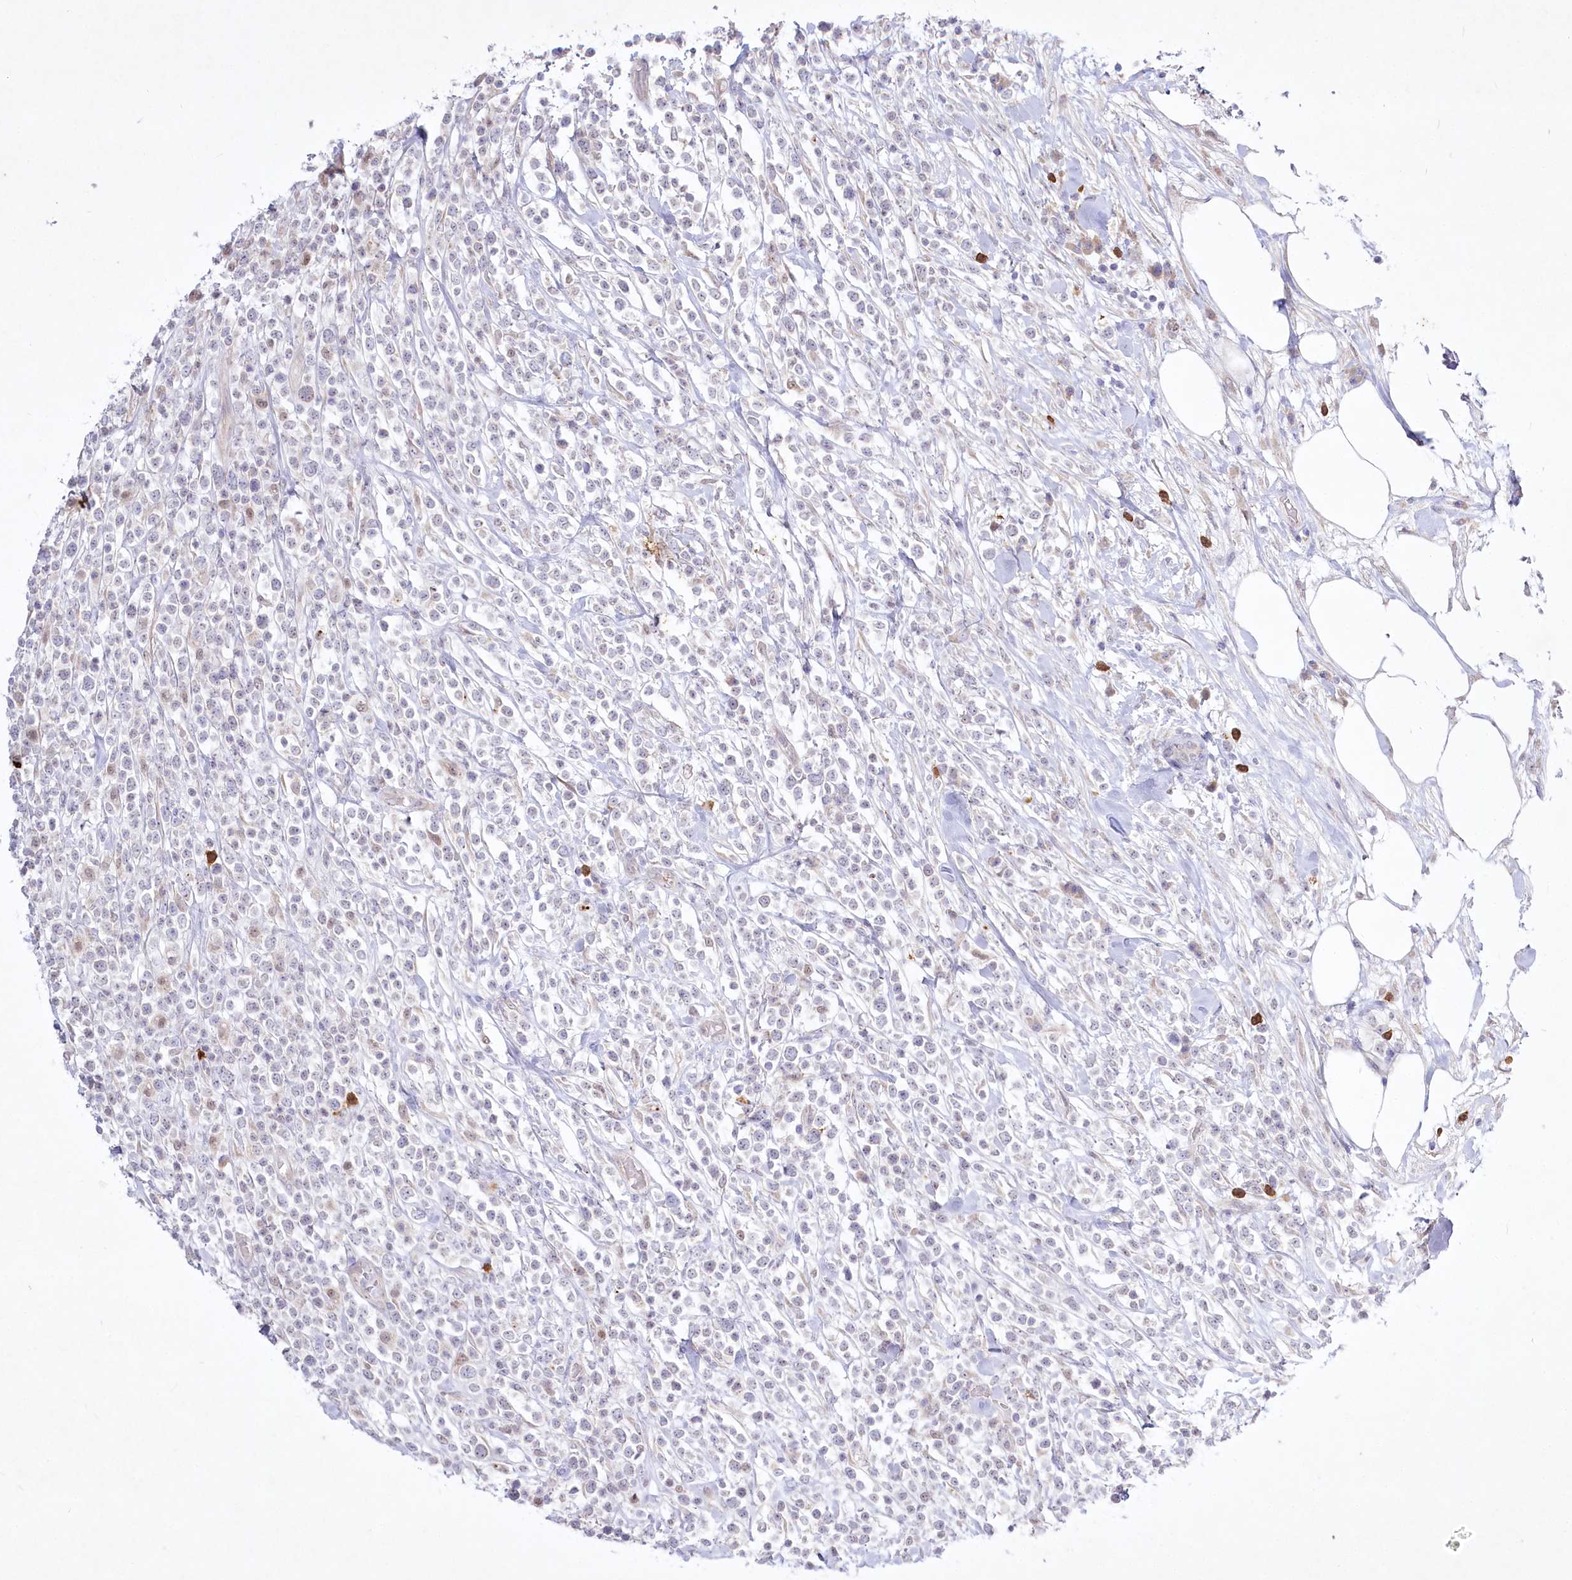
{"staining": {"intensity": "negative", "quantity": "none", "location": "none"}, "tissue": "lymphoma", "cell_type": "Tumor cells", "image_type": "cancer", "snomed": [{"axis": "morphology", "description": "Malignant lymphoma, non-Hodgkin's type, High grade"}, {"axis": "topography", "description": "Colon"}], "caption": "An IHC micrograph of lymphoma is shown. There is no staining in tumor cells of lymphoma.", "gene": "ABITRAM", "patient": {"sex": "female", "age": 53}}